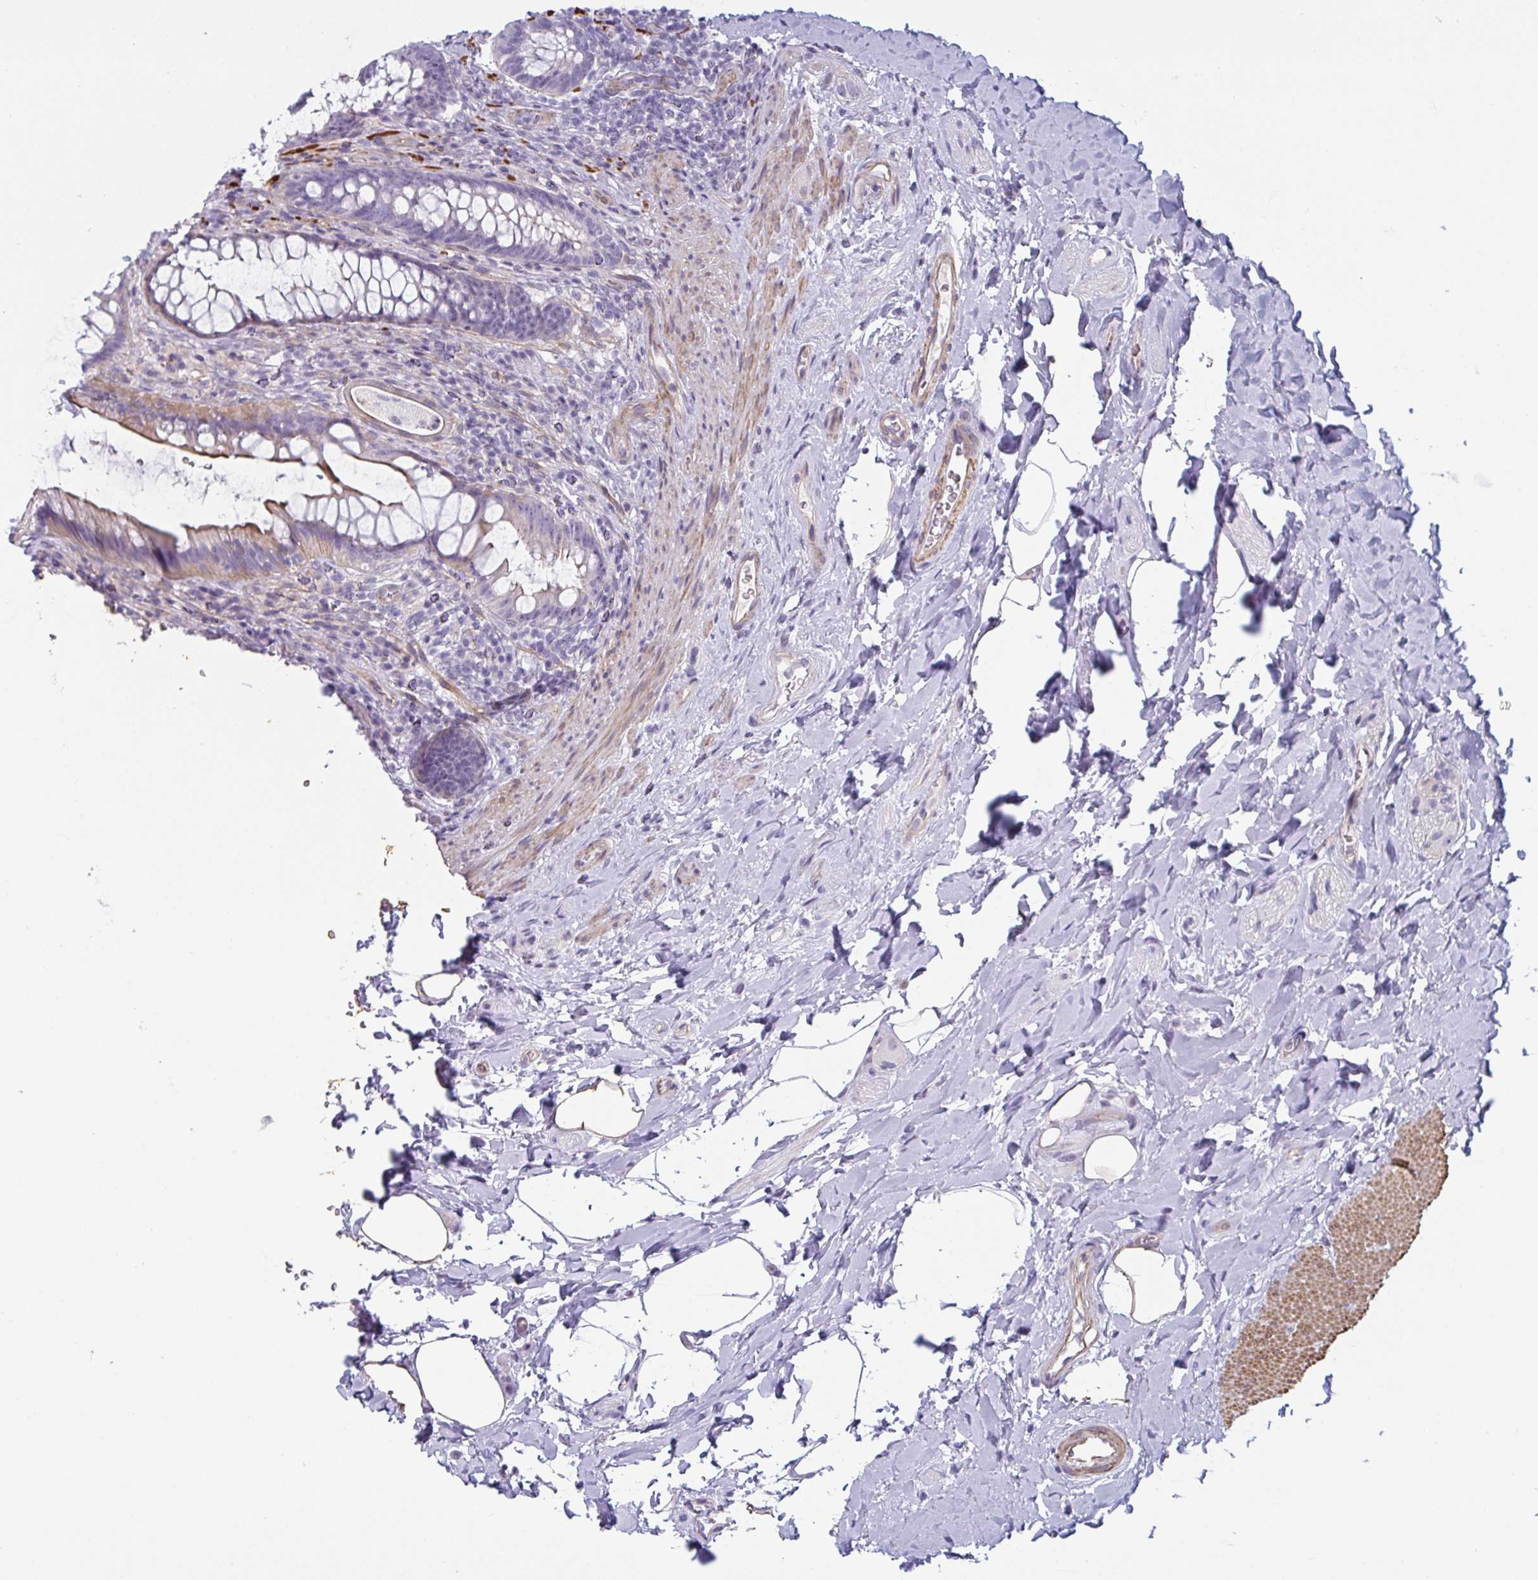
{"staining": {"intensity": "weak", "quantity": "<25%", "location": "cytoplasmic/membranous"}, "tissue": "rectum", "cell_type": "Glandular cells", "image_type": "normal", "snomed": [{"axis": "morphology", "description": "Normal tissue, NOS"}, {"axis": "topography", "description": "Rectum"}], "caption": "High magnification brightfield microscopy of unremarkable rectum stained with DAB (brown) and counterstained with hematoxylin (blue): glandular cells show no significant expression.", "gene": "OR5P3", "patient": {"sex": "male", "age": 53}}